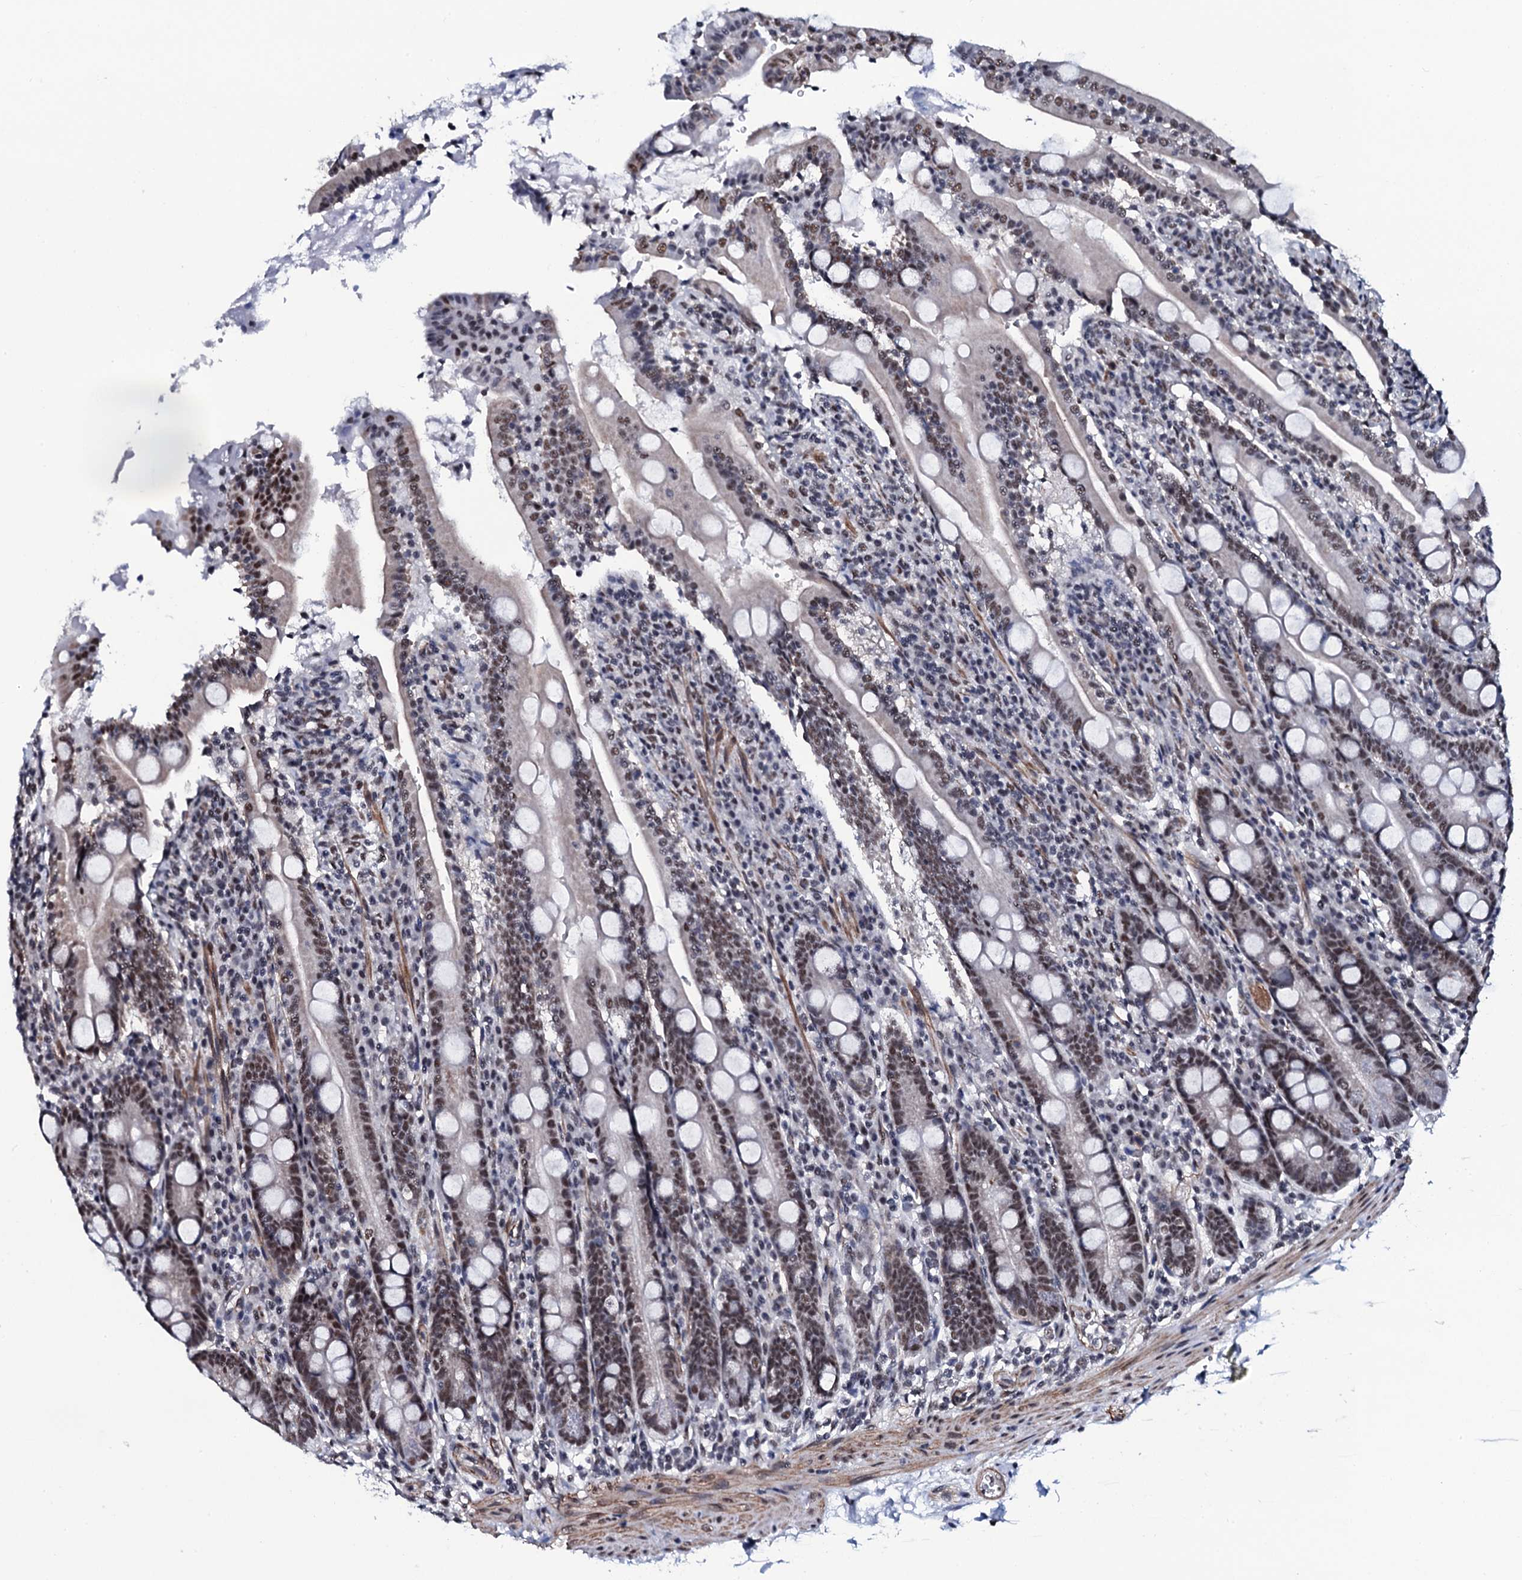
{"staining": {"intensity": "moderate", "quantity": ">75%", "location": "nuclear"}, "tissue": "duodenum", "cell_type": "Glandular cells", "image_type": "normal", "snomed": [{"axis": "morphology", "description": "Normal tissue, NOS"}, {"axis": "topography", "description": "Duodenum"}], "caption": "DAB (3,3'-diaminobenzidine) immunohistochemical staining of normal duodenum reveals moderate nuclear protein staining in approximately >75% of glandular cells.", "gene": "CWC15", "patient": {"sex": "male", "age": 35}}